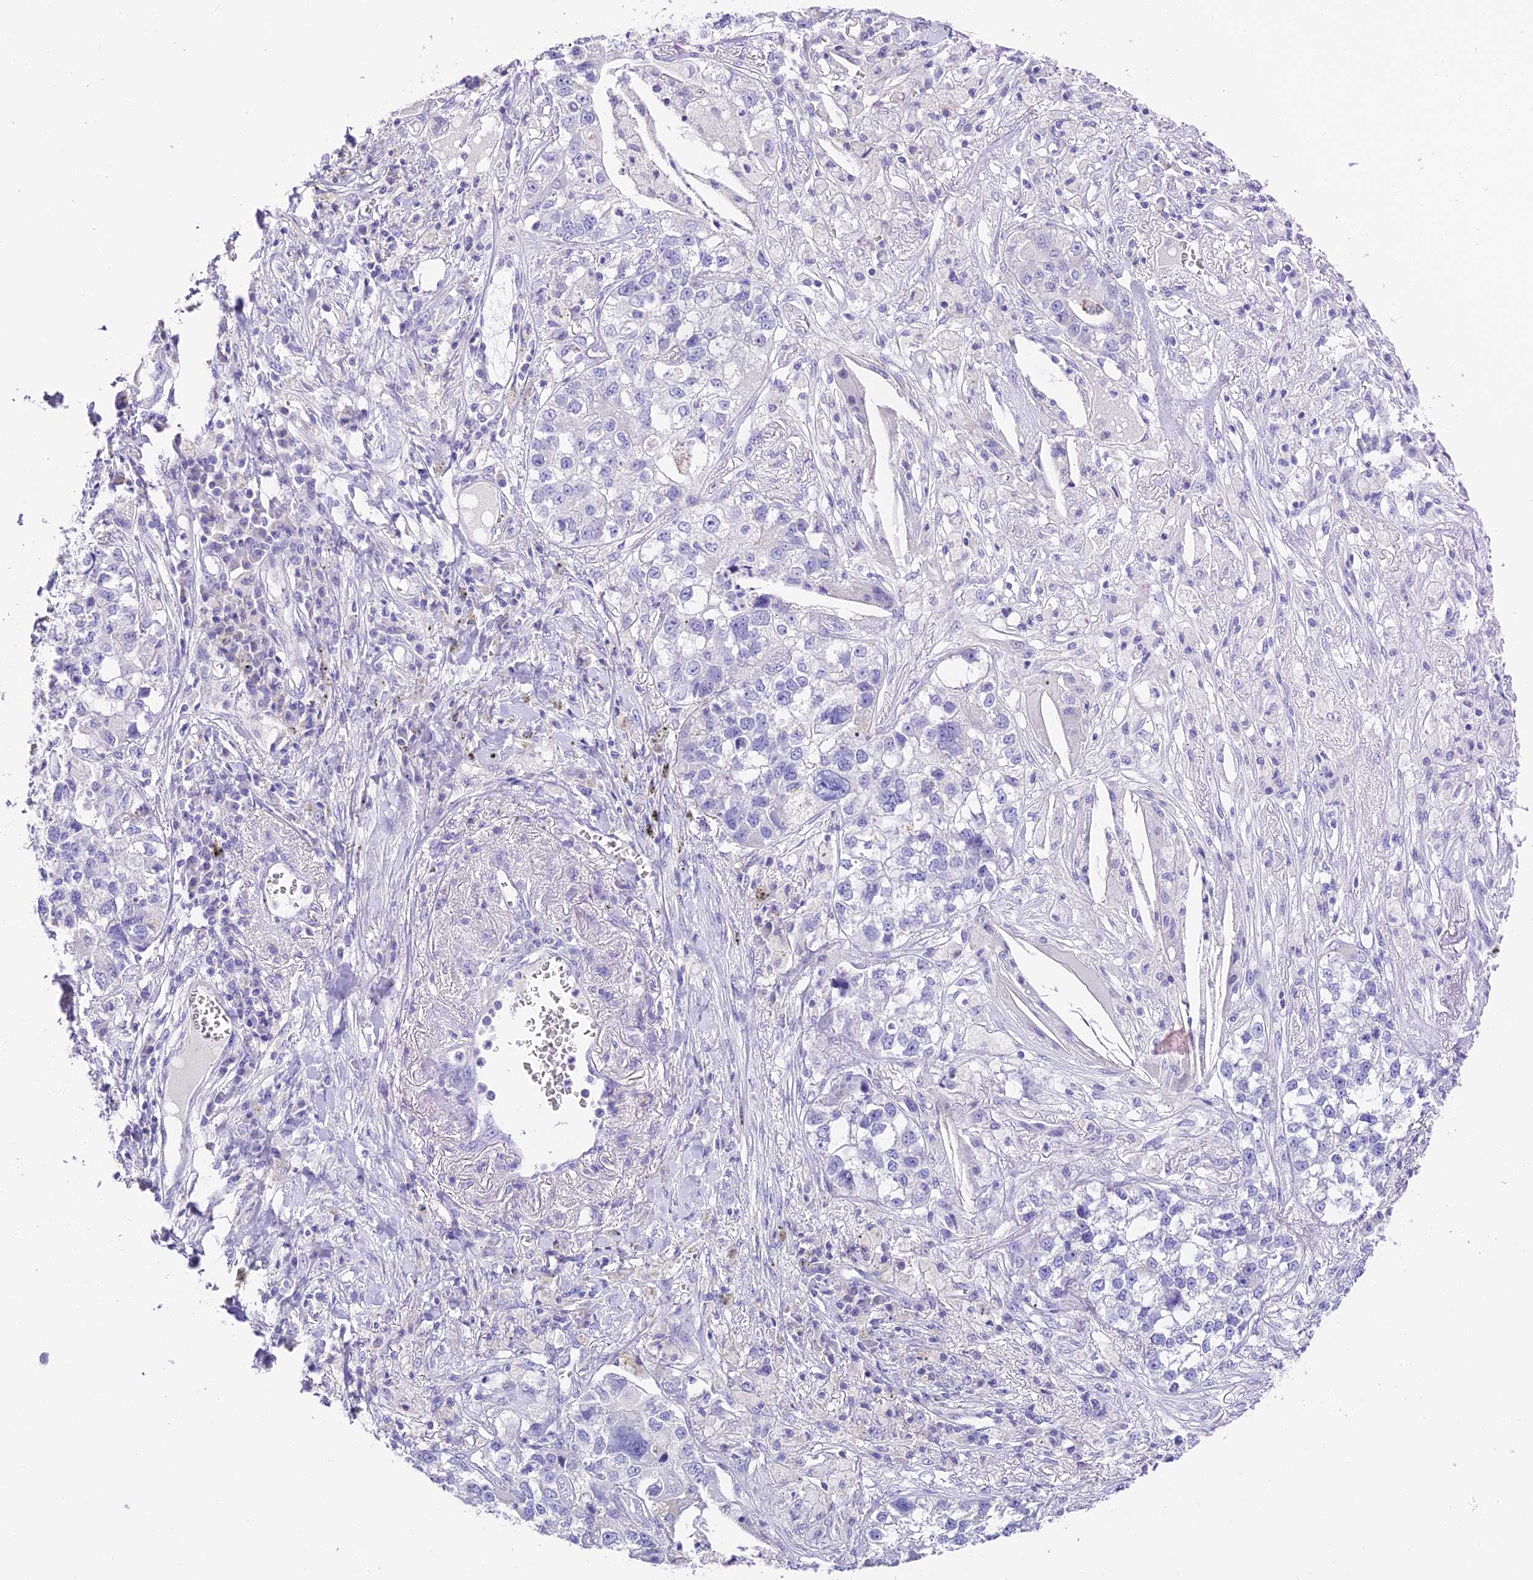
{"staining": {"intensity": "negative", "quantity": "none", "location": "none"}, "tissue": "lung cancer", "cell_type": "Tumor cells", "image_type": "cancer", "snomed": [{"axis": "morphology", "description": "Adenocarcinoma, NOS"}, {"axis": "topography", "description": "Lung"}], "caption": "Tumor cells show no significant staining in lung cancer (adenocarcinoma).", "gene": "C12orf29", "patient": {"sex": "male", "age": 49}}